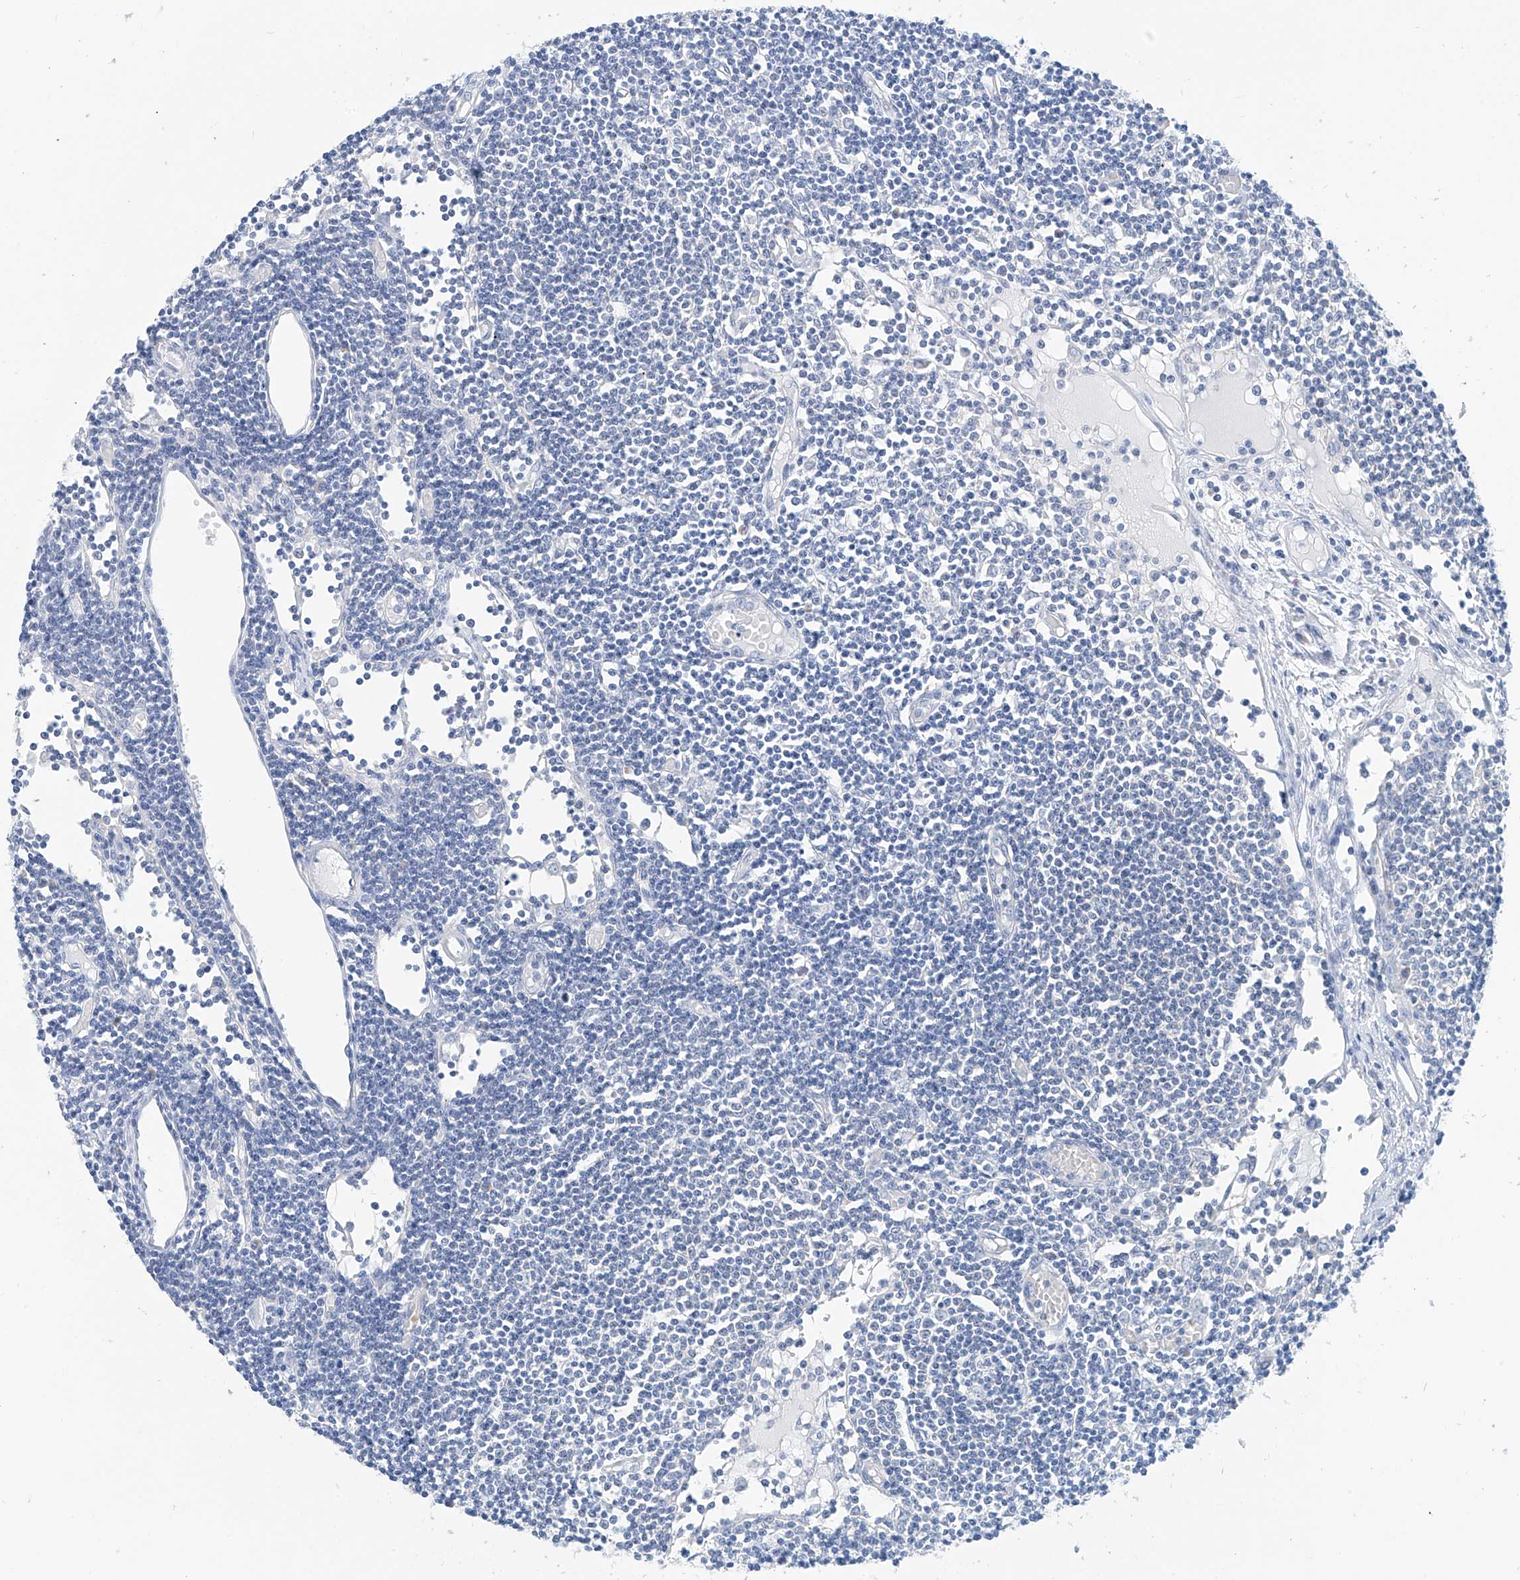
{"staining": {"intensity": "negative", "quantity": "none", "location": "none"}, "tissue": "lymph node", "cell_type": "Germinal center cells", "image_type": "normal", "snomed": [{"axis": "morphology", "description": "Normal tissue, NOS"}, {"axis": "topography", "description": "Lymph node"}], "caption": "A high-resolution micrograph shows immunohistochemistry staining of benign lymph node, which demonstrates no significant staining in germinal center cells. (DAB (3,3'-diaminobenzidine) IHC, high magnification).", "gene": "PIK3C2B", "patient": {"sex": "female", "age": 11}}